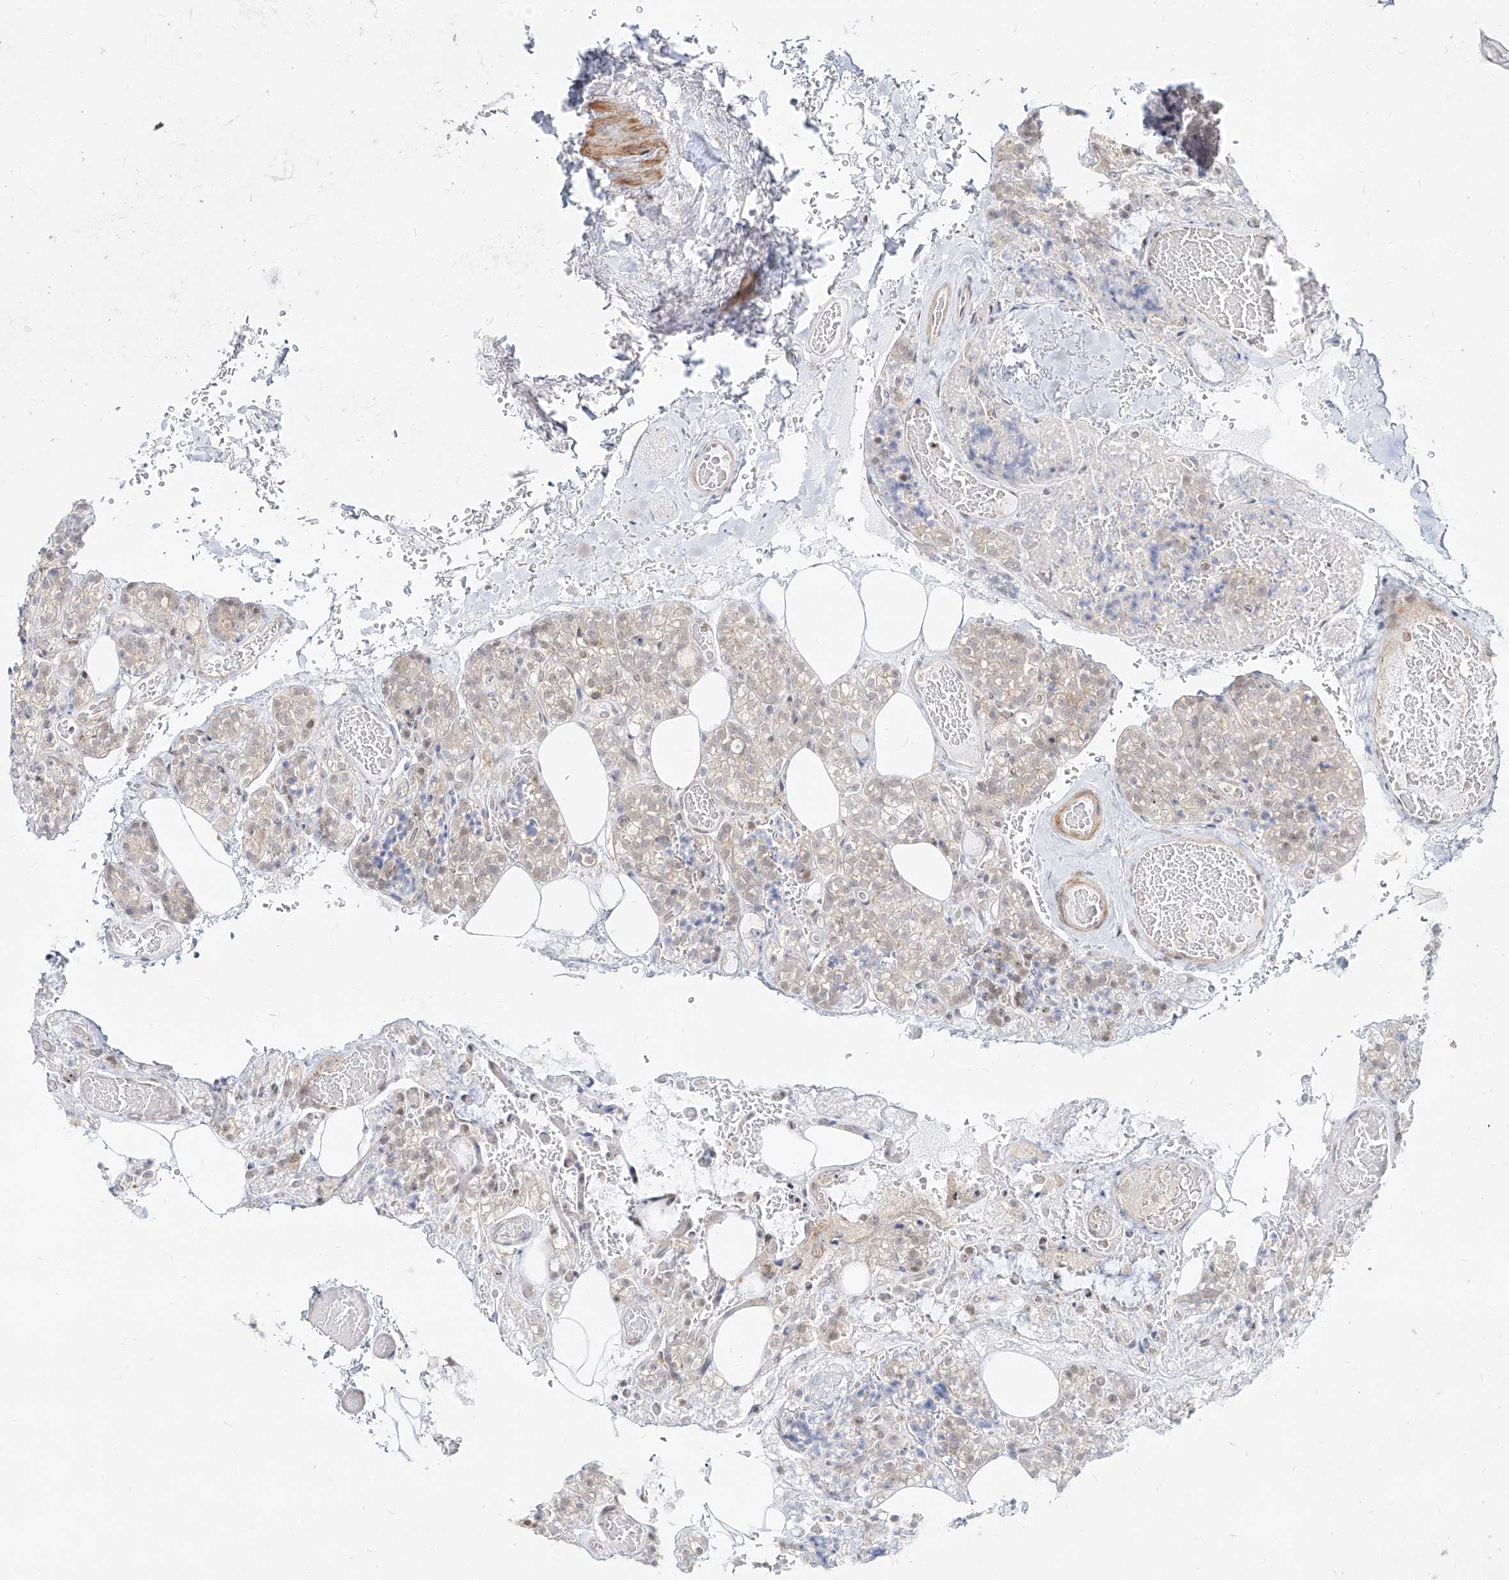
{"staining": {"intensity": "weak", "quantity": "<25%", "location": "cytoplasmic/membranous"}, "tissue": "parathyroid gland", "cell_type": "Glandular cells", "image_type": "normal", "snomed": [{"axis": "morphology", "description": "Normal tissue, NOS"}, {"axis": "topography", "description": "Parathyroid gland"}], "caption": "Immunohistochemistry of benign human parathyroid gland reveals no staining in glandular cells.", "gene": "SLC2A12", "patient": {"sex": "male", "age": 87}}